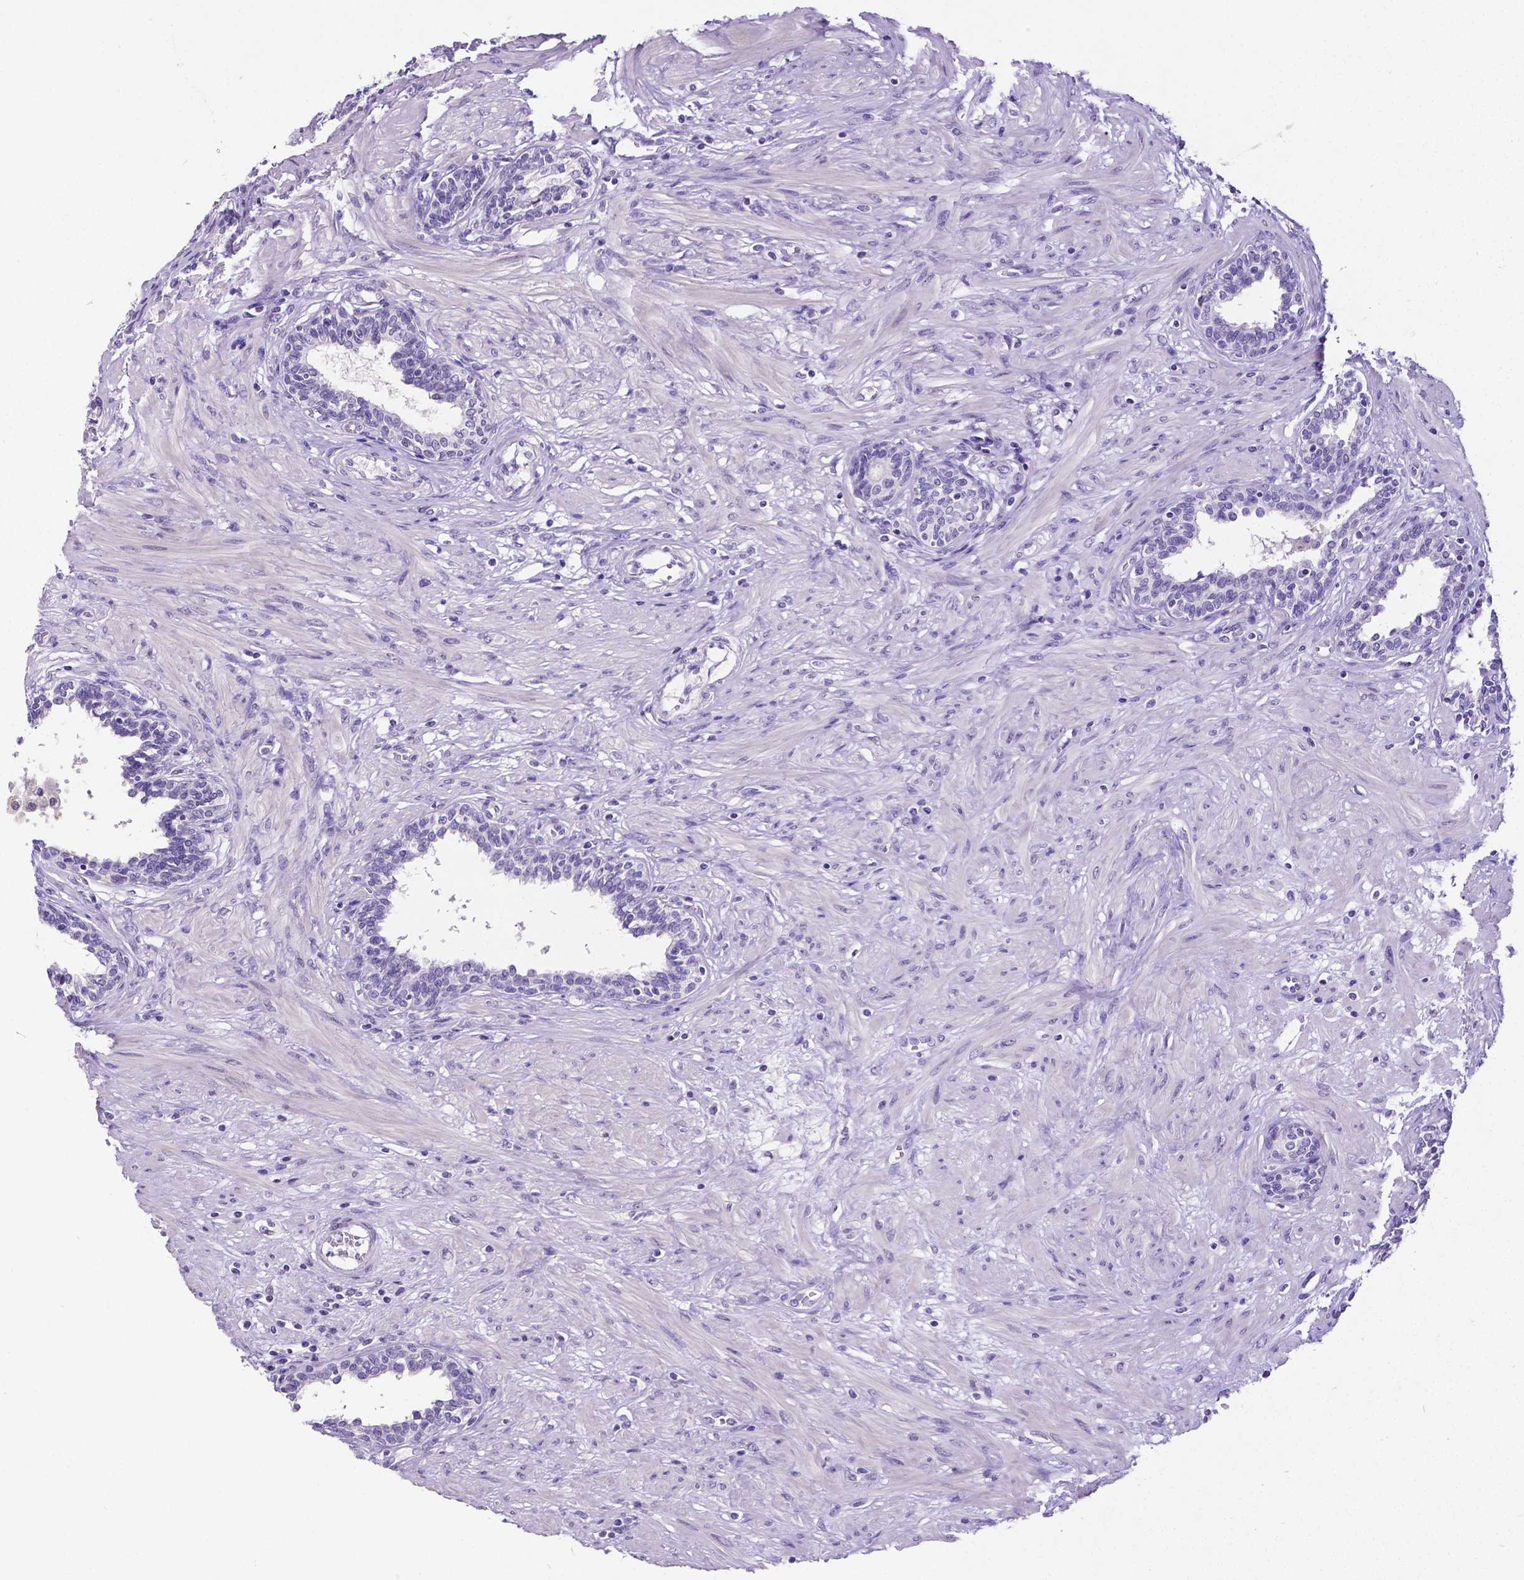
{"staining": {"intensity": "negative", "quantity": "none", "location": "none"}, "tissue": "prostate", "cell_type": "Glandular cells", "image_type": "normal", "snomed": [{"axis": "morphology", "description": "Normal tissue, NOS"}, {"axis": "topography", "description": "Prostate"}], "caption": "This is an immunohistochemistry photomicrograph of unremarkable prostate. There is no positivity in glandular cells.", "gene": "SATB2", "patient": {"sex": "male", "age": 55}}